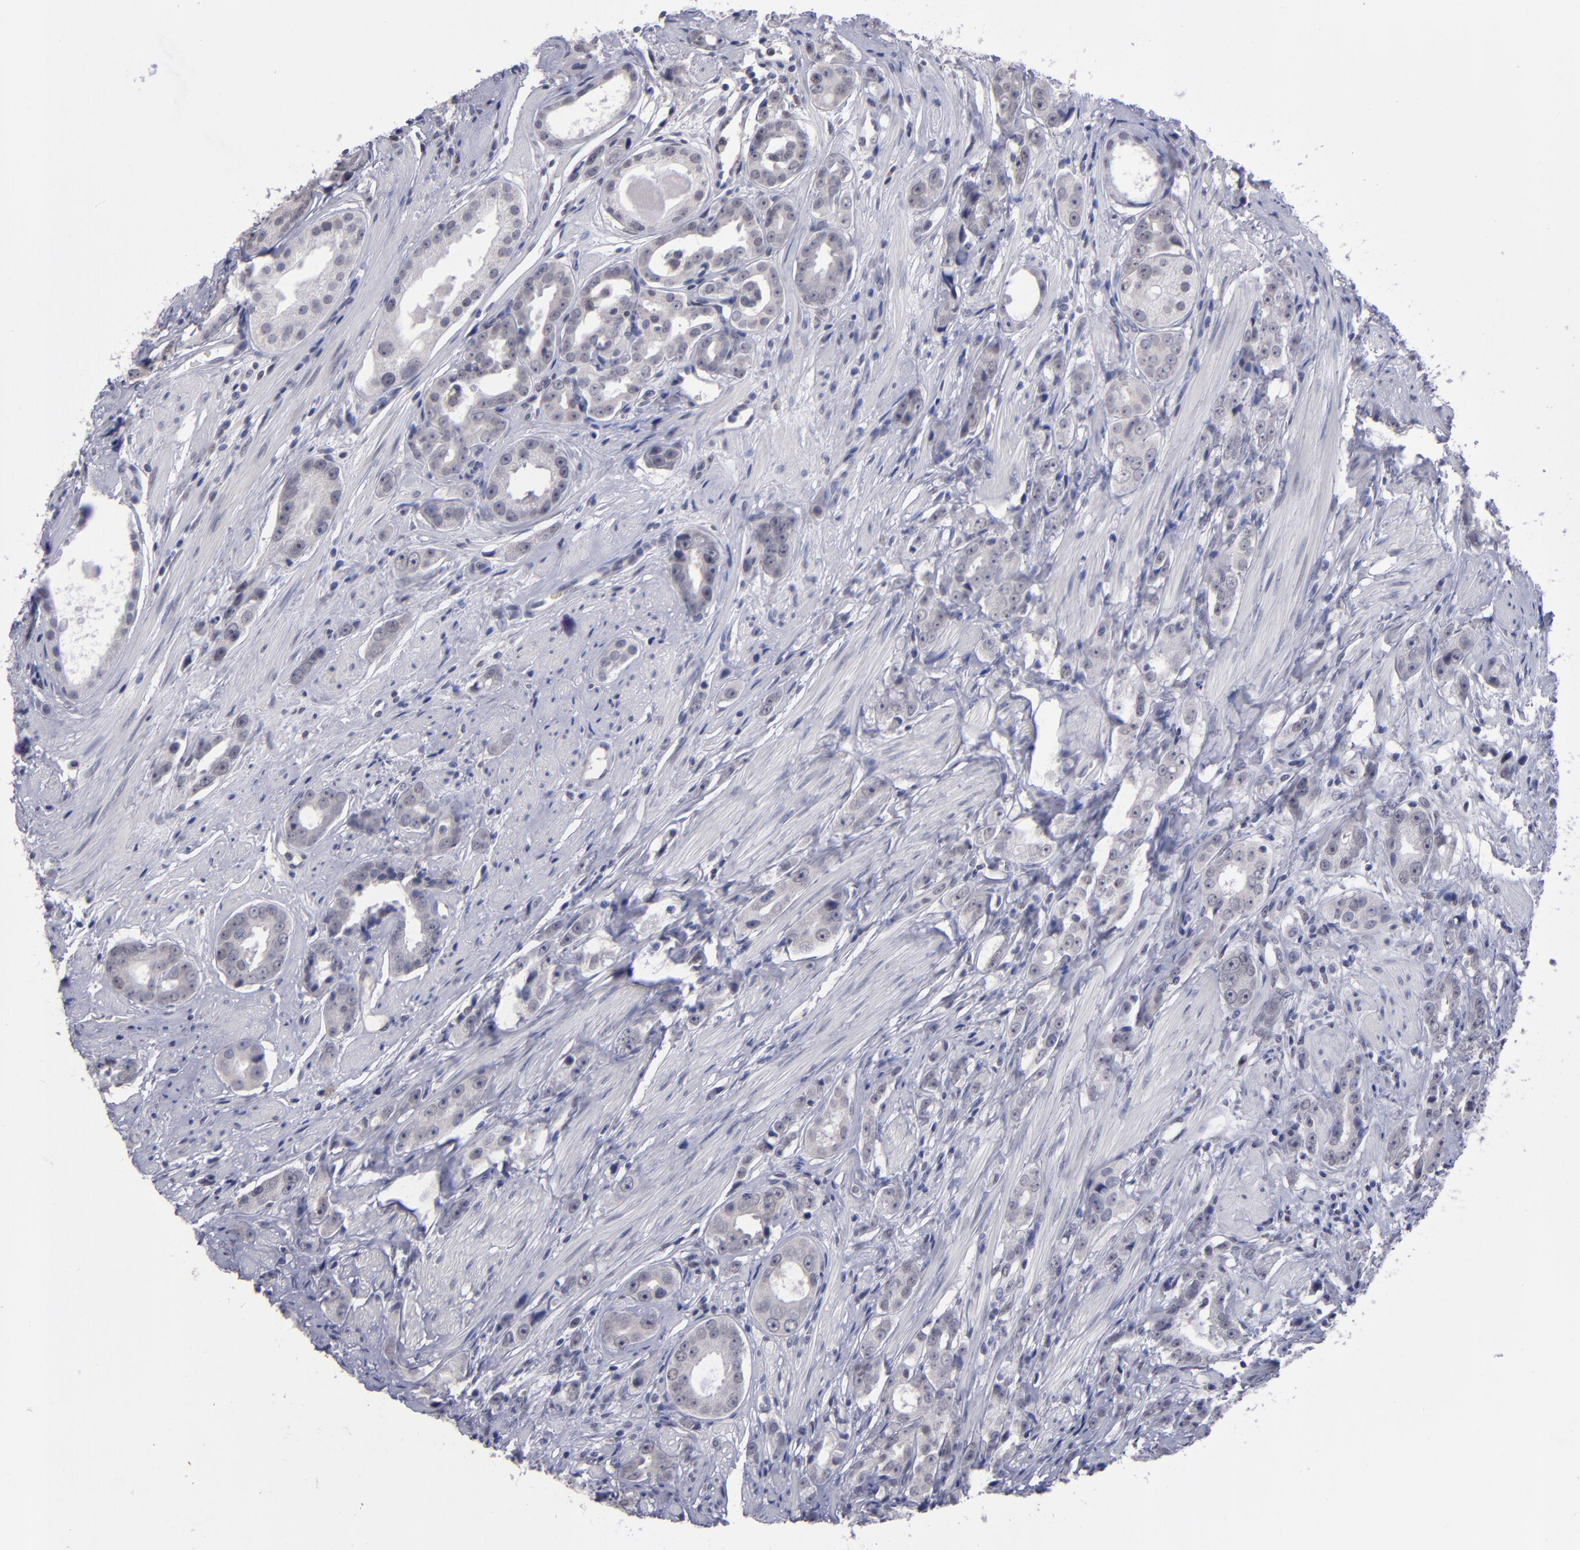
{"staining": {"intensity": "negative", "quantity": "none", "location": "none"}, "tissue": "prostate cancer", "cell_type": "Tumor cells", "image_type": "cancer", "snomed": [{"axis": "morphology", "description": "Adenocarcinoma, Medium grade"}, {"axis": "topography", "description": "Prostate"}], "caption": "An IHC histopathology image of prostate cancer is shown. There is no staining in tumor cells of prostate cancer.", "gene": "OTUB2", "patient": {"sex": "male", "age": 53}}